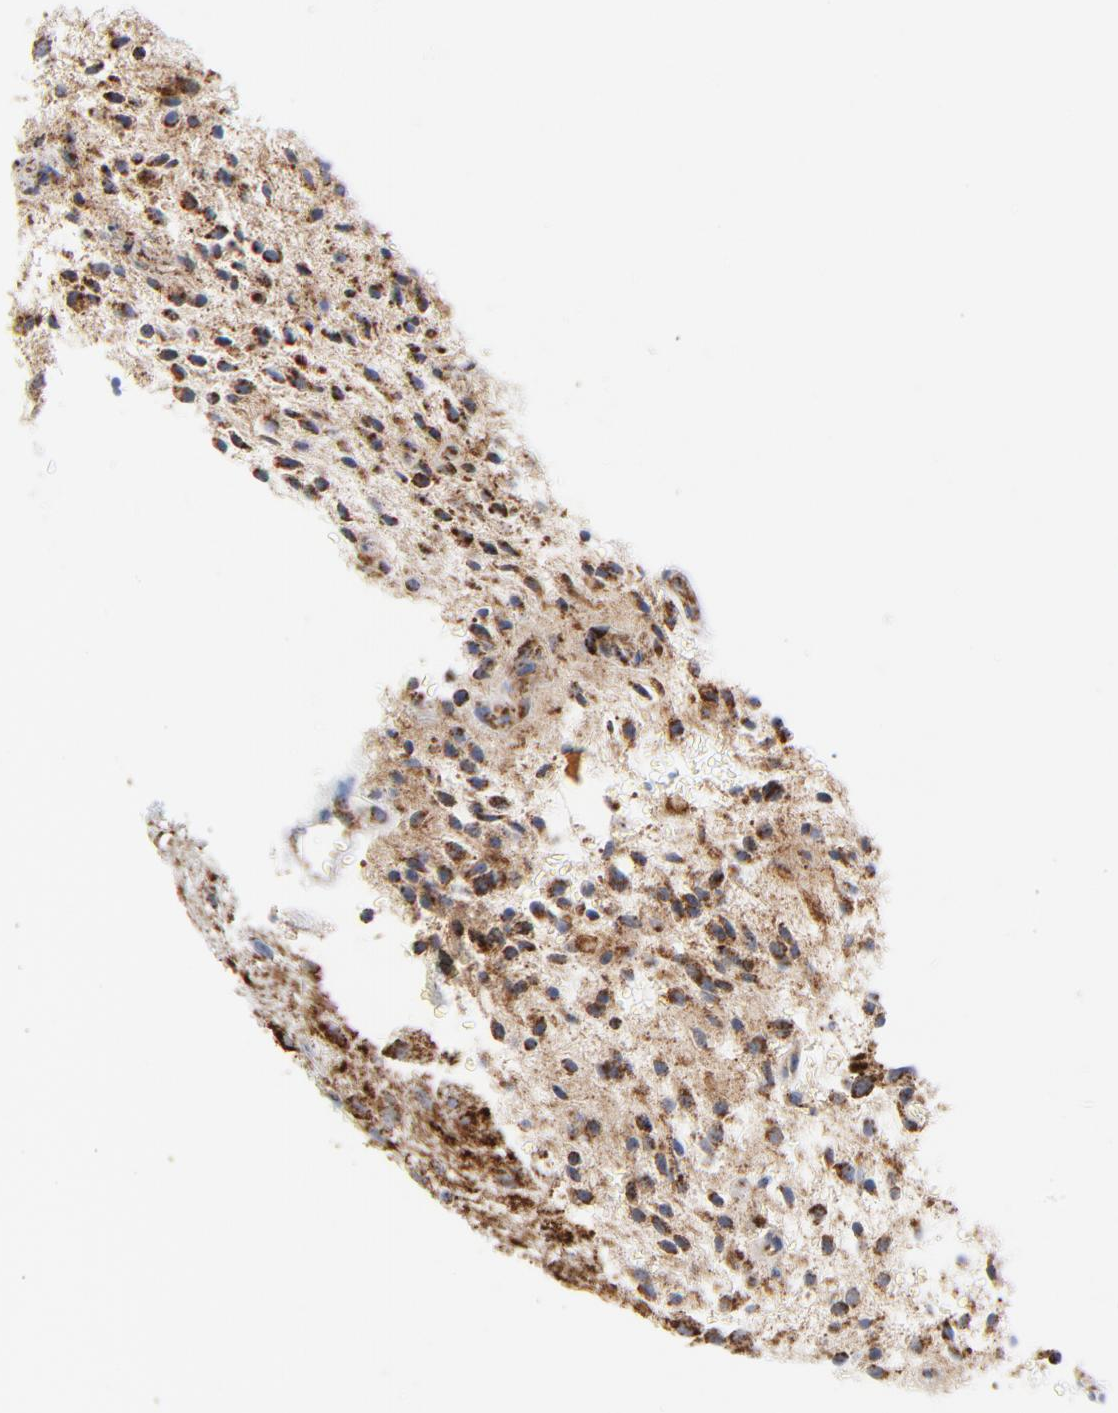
{"staining": {"intensity": "moderate", "quantity": ">75%", "location": "cytoplasmic/membranous"}, "tissue": "glioma", "cell_type": "Tumor cells", "image_type": "cancer", "snomed": [{"axis": "morphology", "description": "Glioma, malignant, NOS"}, {"axis": "topography", "description": "Cerebellum"}], "caption": "Immunohistochemistry of glioma shows medium levels of moderate cytoplasmic/membranous staining in approximately >75% of tumor cells.", "gene": "DIABLO", "patient": {"sex": "female", "age": 10}}